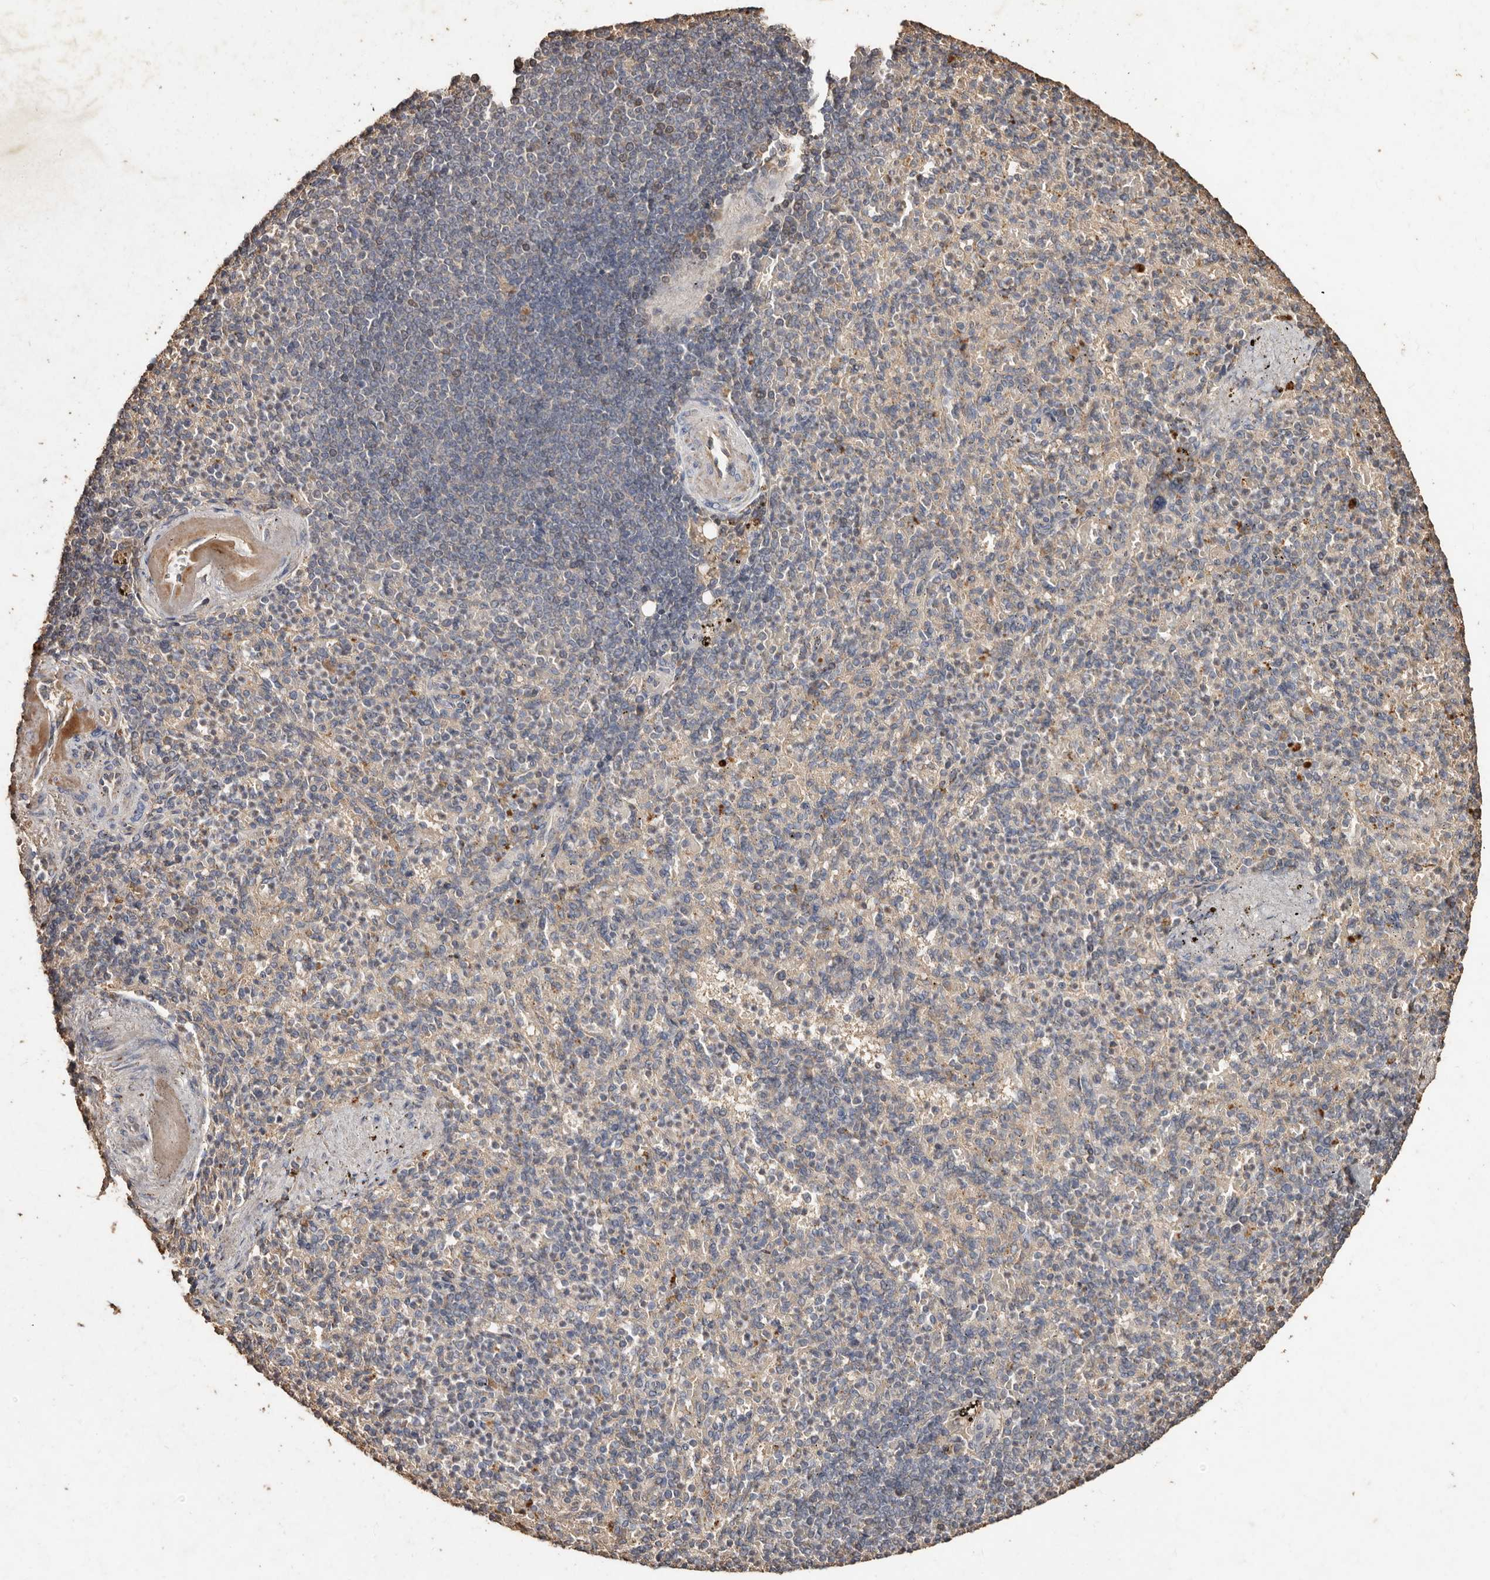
{"staining": {"intensity": "weak", "quantity": "<25%", "location": "cytoplasmic/membranous"}, "tissue": "spleen", "cell_type": "Cells in red pulp", "image_type": "normal", "snomed": [{"axis": "morphology", "description": "Normal tissue, NOS"}, {"axis": "topography", "description": "Spleen"}], "caption": "The IHC histopathology image has no significant staining in cells in red pulp of spleen.", "gene": "FARS2", "patient": {"sex": "female", "age": 74}}